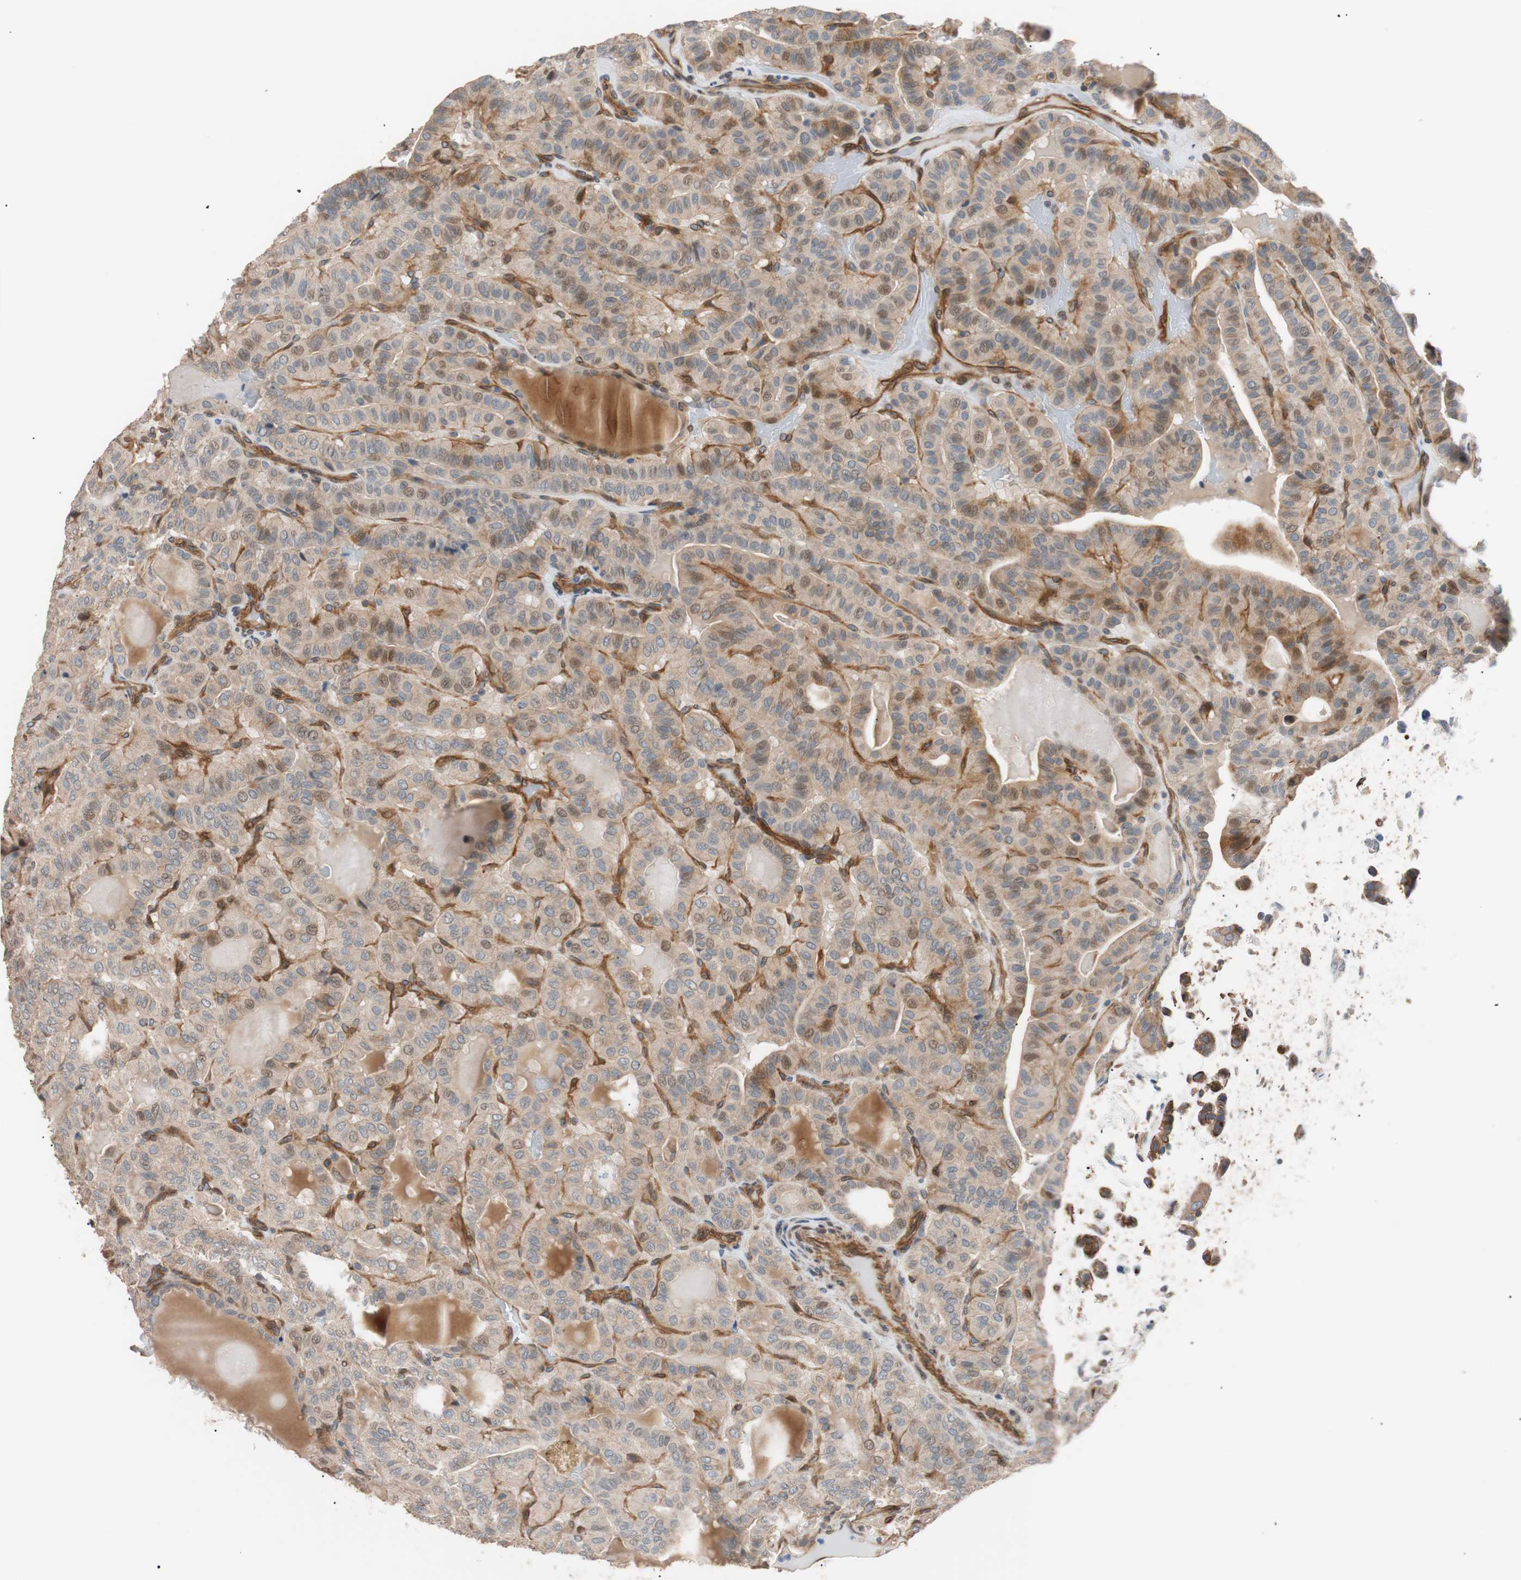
{"staining": {"intensity": "weak", "quantity": "25%-75%", "location": "cytoplasmic/membranous,nuclear"}, "tissue": "thyroid cancer", "cell_type": "Tumor cells", "image_type": "cancer", "snomed": [{"axis": "morphology", "description": "Papillary adenocarcinoma, NOS"}, {"axis": "topography", "description": "Thyroid gland"}], "caption": "Weak cytoplasmic/membranous and nuclear expression for a protein is identified in approximately 25%-75% of tumor cells of thyroid papillary adenocarcinoma using IHC.", "gene": "SMG1", "patient": {"sex": "male", "age": 77}}